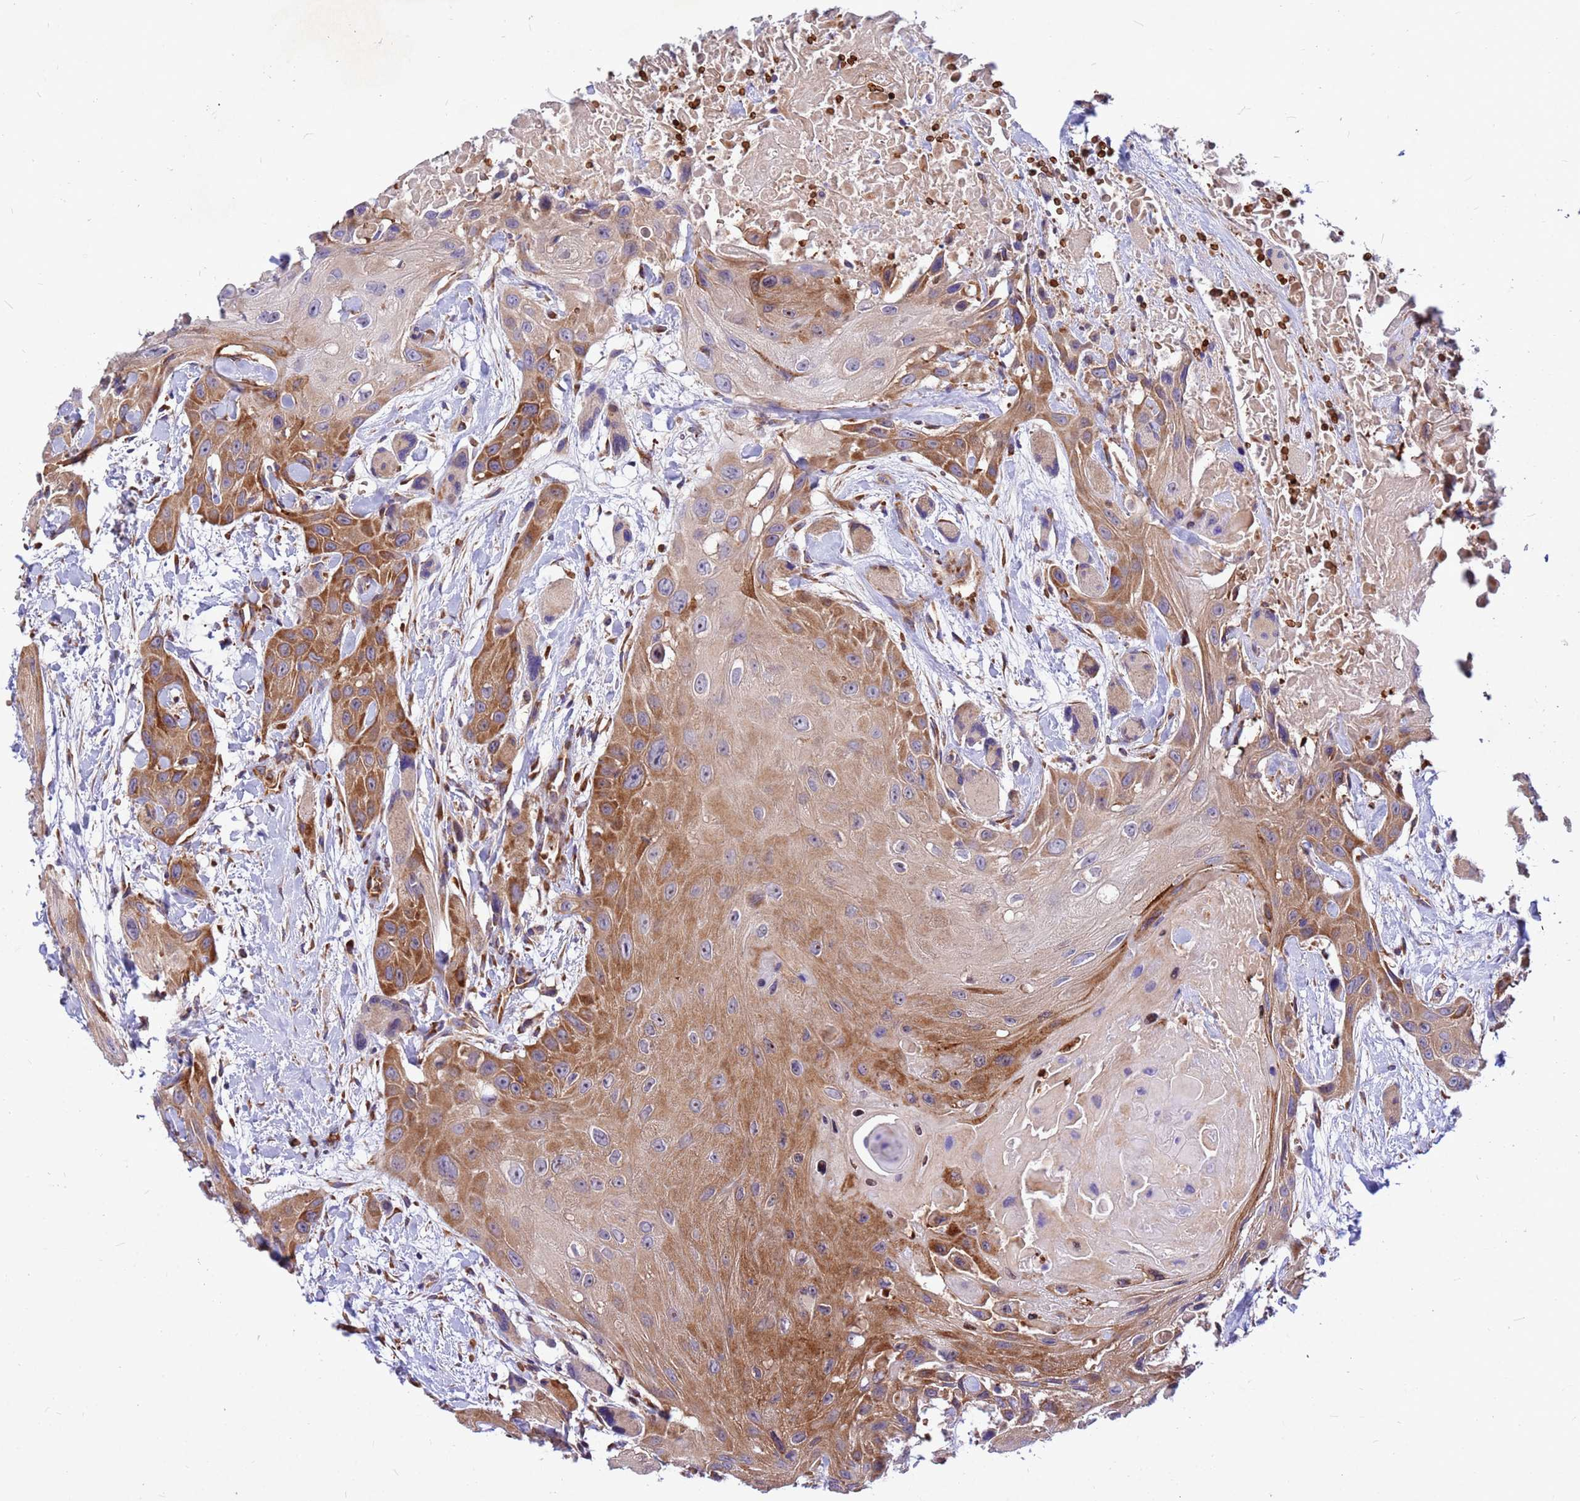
{"staining": {"intensity": "moderate", "quantity": ">75%", "location": "cytoplasmic/membranous"}, "tissue": "head and neck cancer", "cell_type": "Tumor cells", "image_type": "cancer", "snomed": [{"axis": "morphology", "description": "Squamous cell carcinoma, NOS"}, {"axis": "topography", "description": "Head-Neck"}], "caption": "Brown immunohistochemical staining in human head and neck cancer shows moderate cytoplasmic/membranous staining in about >75% of tumor cells. (brown staining indicates protein expression, while blue staining denotes nuclei).", "gene": "ZNF669", "patient": {"sex": "male", "age": 81}}